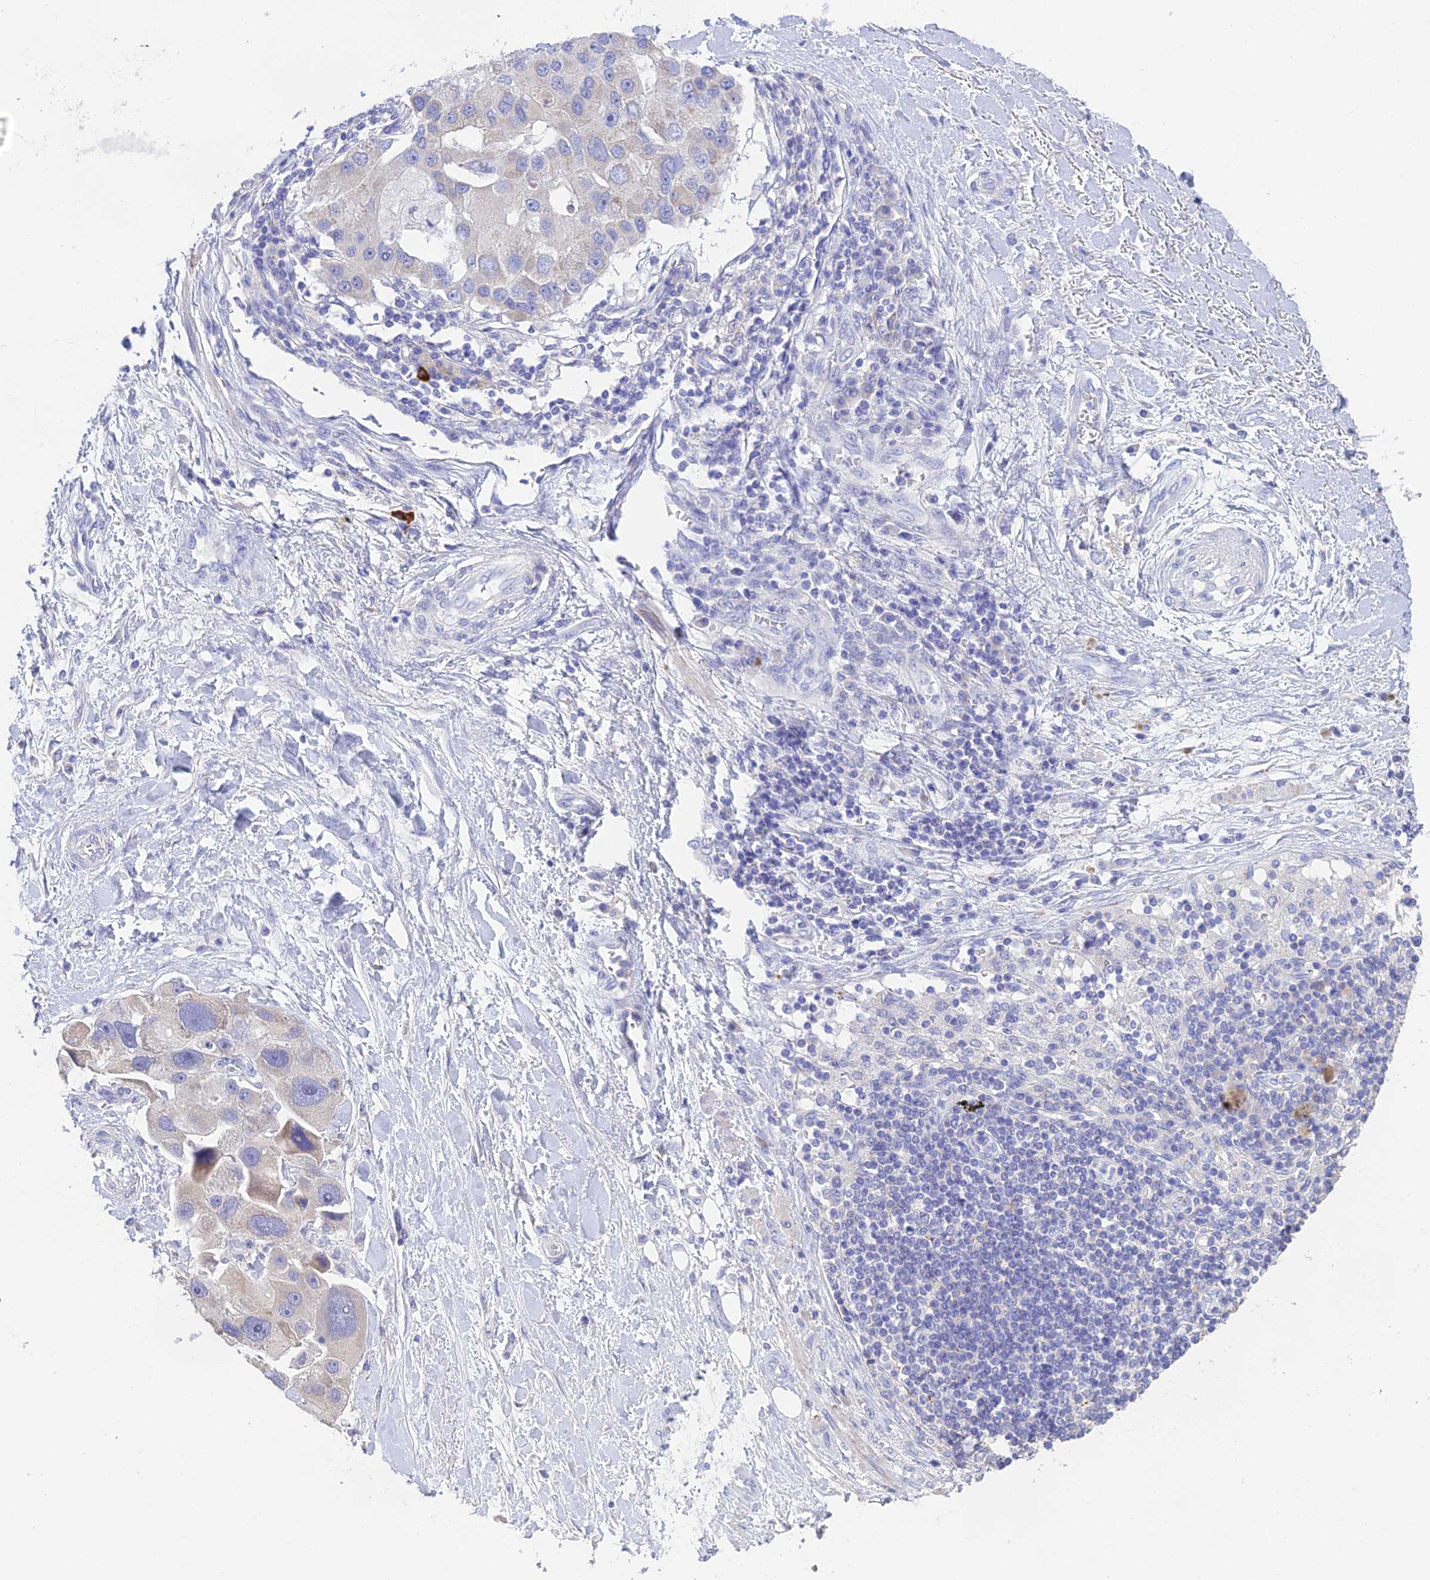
{"staining": {"intensity": "negative", "quantity": "none", "location": "none"}, "tissue": "lung cancer", "cell_type": "Tumor cells", "image_type": "cancer", "snomed": [{"axis": "morphology", "description": "Adenocarcinoma, NOS"}, {"axis": "topography", "description": "Lung"}], "caption": "High power microscopy micrograph of an IHC micrograph of lung adenocarcinoma, revealing no significant positivity in tumor cells.", "gene": "HSD17B2", "patient": {"sex": "female", "age": 54}}